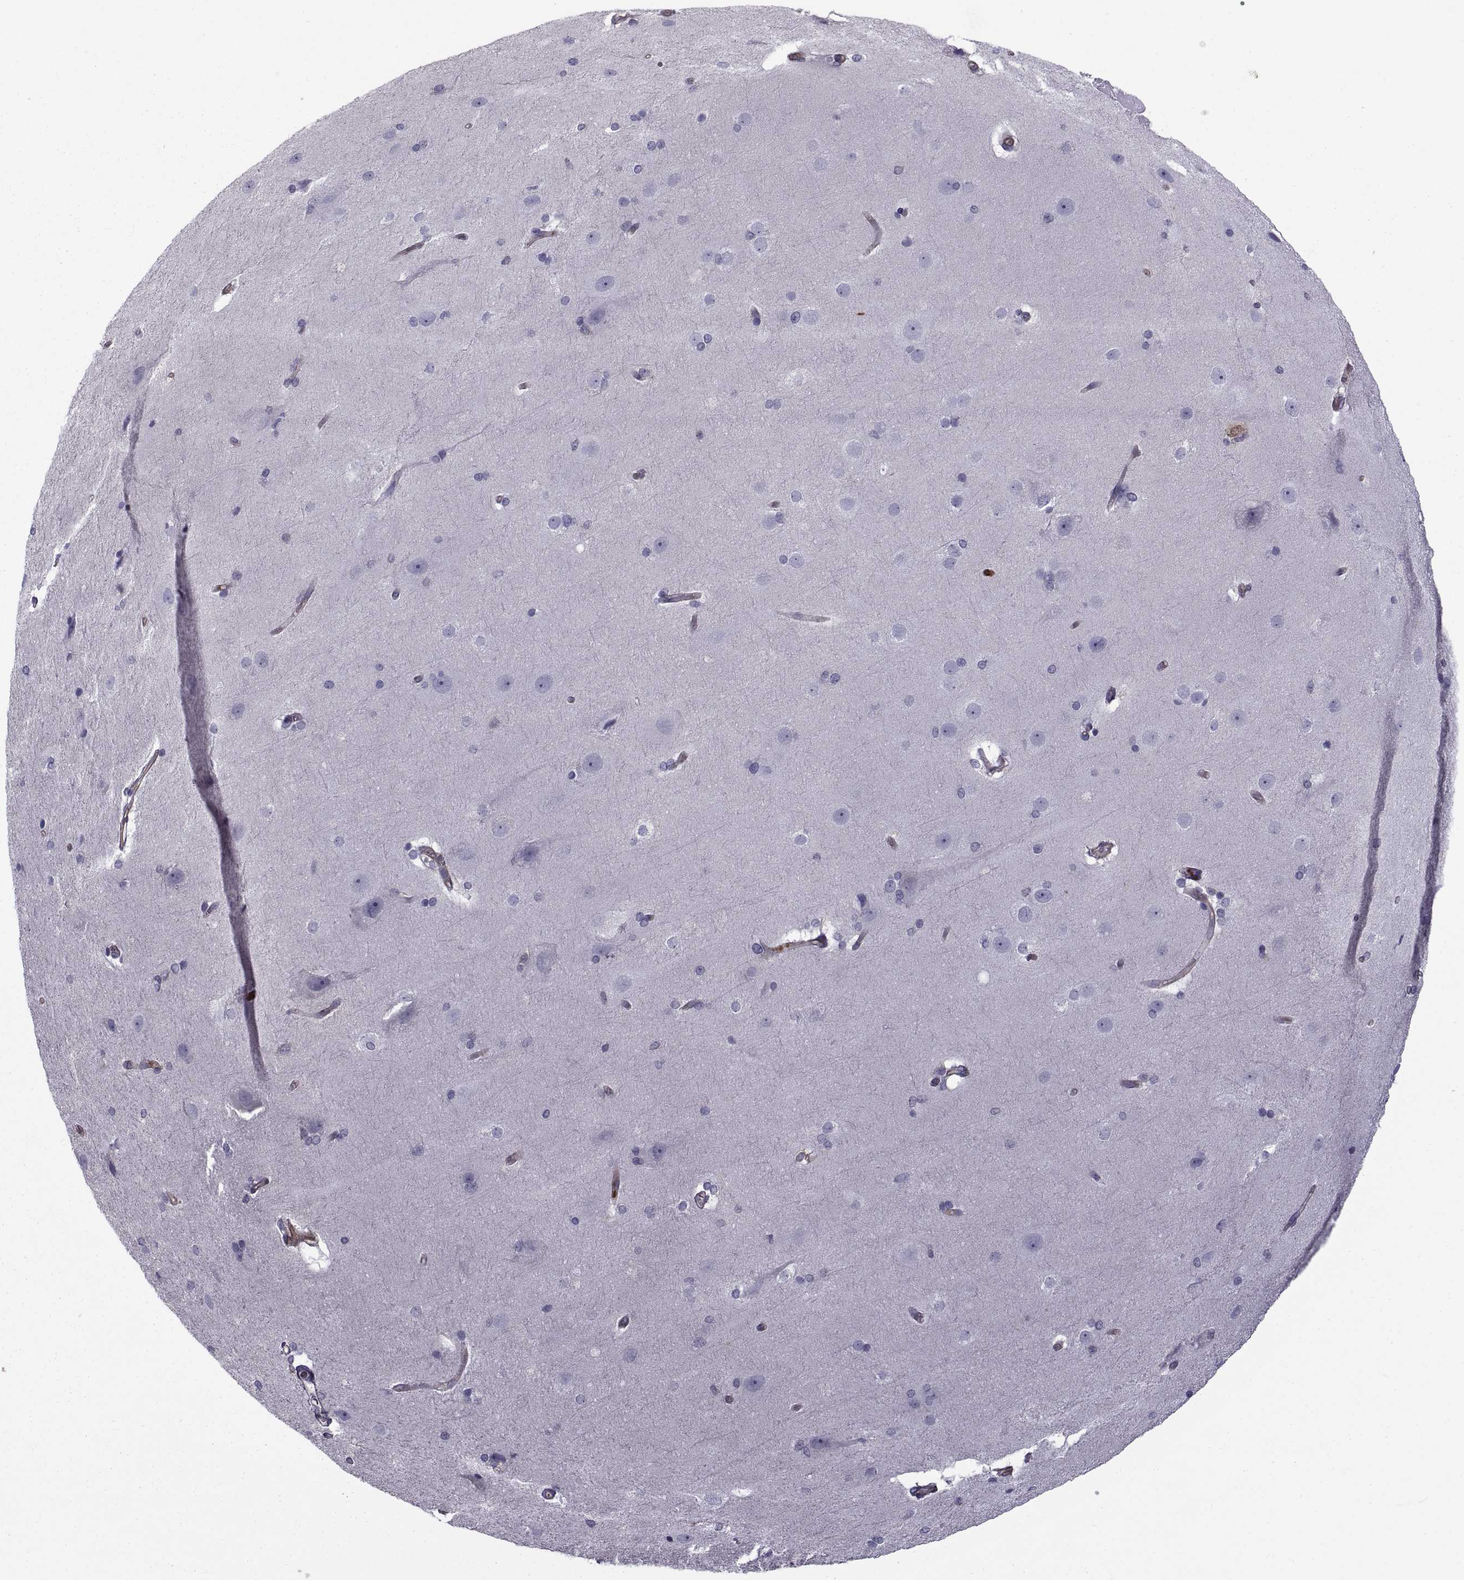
{"staining": {"intensity": "negative", "quantity": "none", "location": "none"}, "tissue": "hippocampus", "cell_type": "Glial cells", "image_type": "normal", "snomed": [{"axis": "morphology", "description": "Normal tissue, NOS"}, {"axis": "topography", "description": "Cerebral cortex"}, {"axis": "topography", "description": "Hippocampus"}], "caption": "The image shows no significant expression in glial cells of hippocampus.", "gene": "MYH9", "patient": {"sex": "female", "age": 19}}